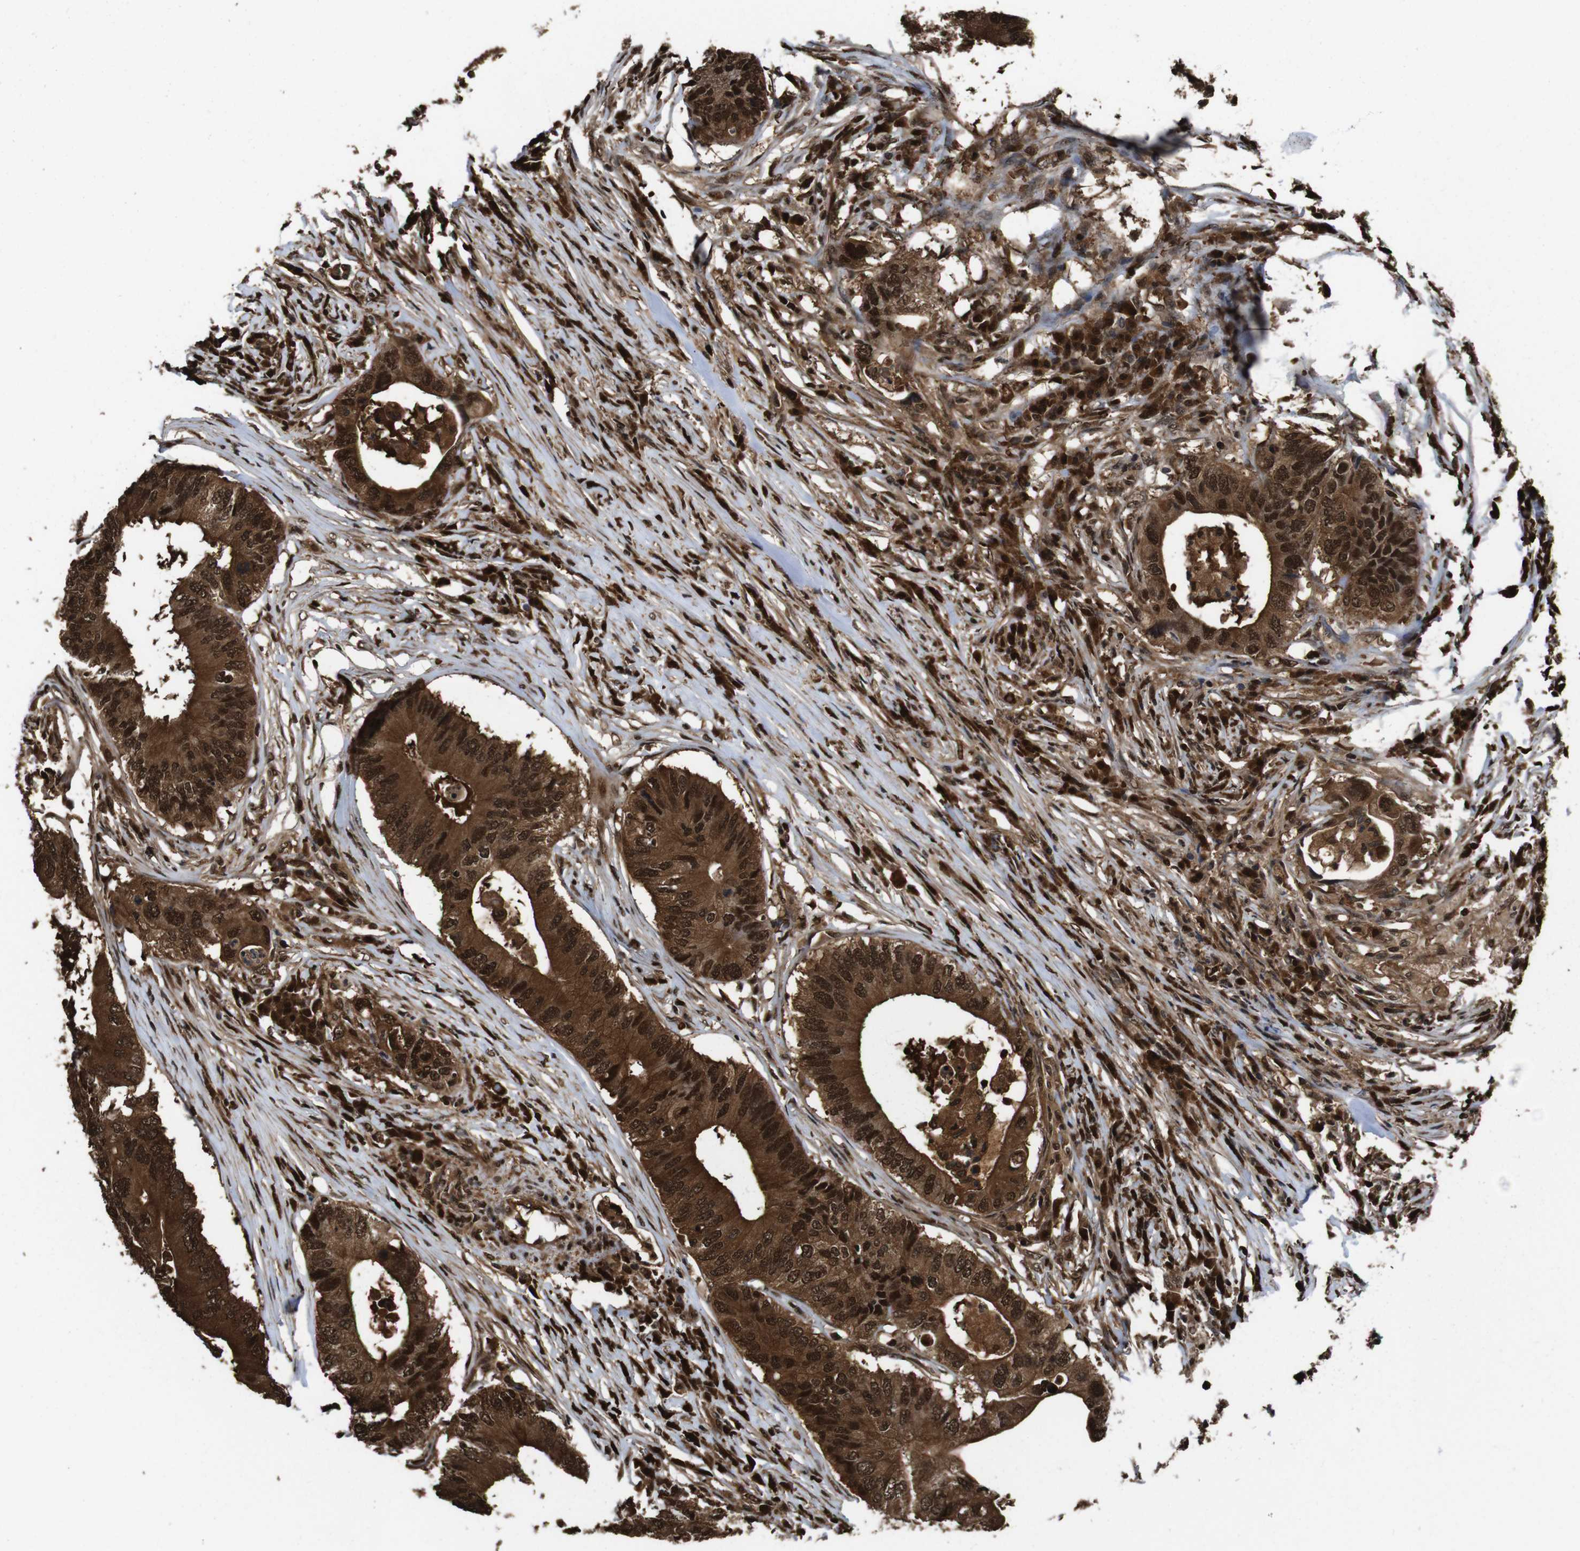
{"staining": {"intensity": "moderate", "quantity": ">75%", "location": "cytoplasmic/membranous,nuclear"}, "tissue": "colorectal cancer", "cell_type": "Tumor cells", "image_type": "cancer", "snomed": [{"axis": "morphology", "description": "Adenocarcinoma, NOS"}, {"axis": "topography", "description": "Colon"}], "caption": "This is a photomicrograph of immunohistochemistry staining of adenocarcinoma (colorectal), which shows moderate staining in the cytoplasmic/membranous and nuclear of tumor cells.", "gene": "VCP", "patient": {"sex": "male", "age": 71}}